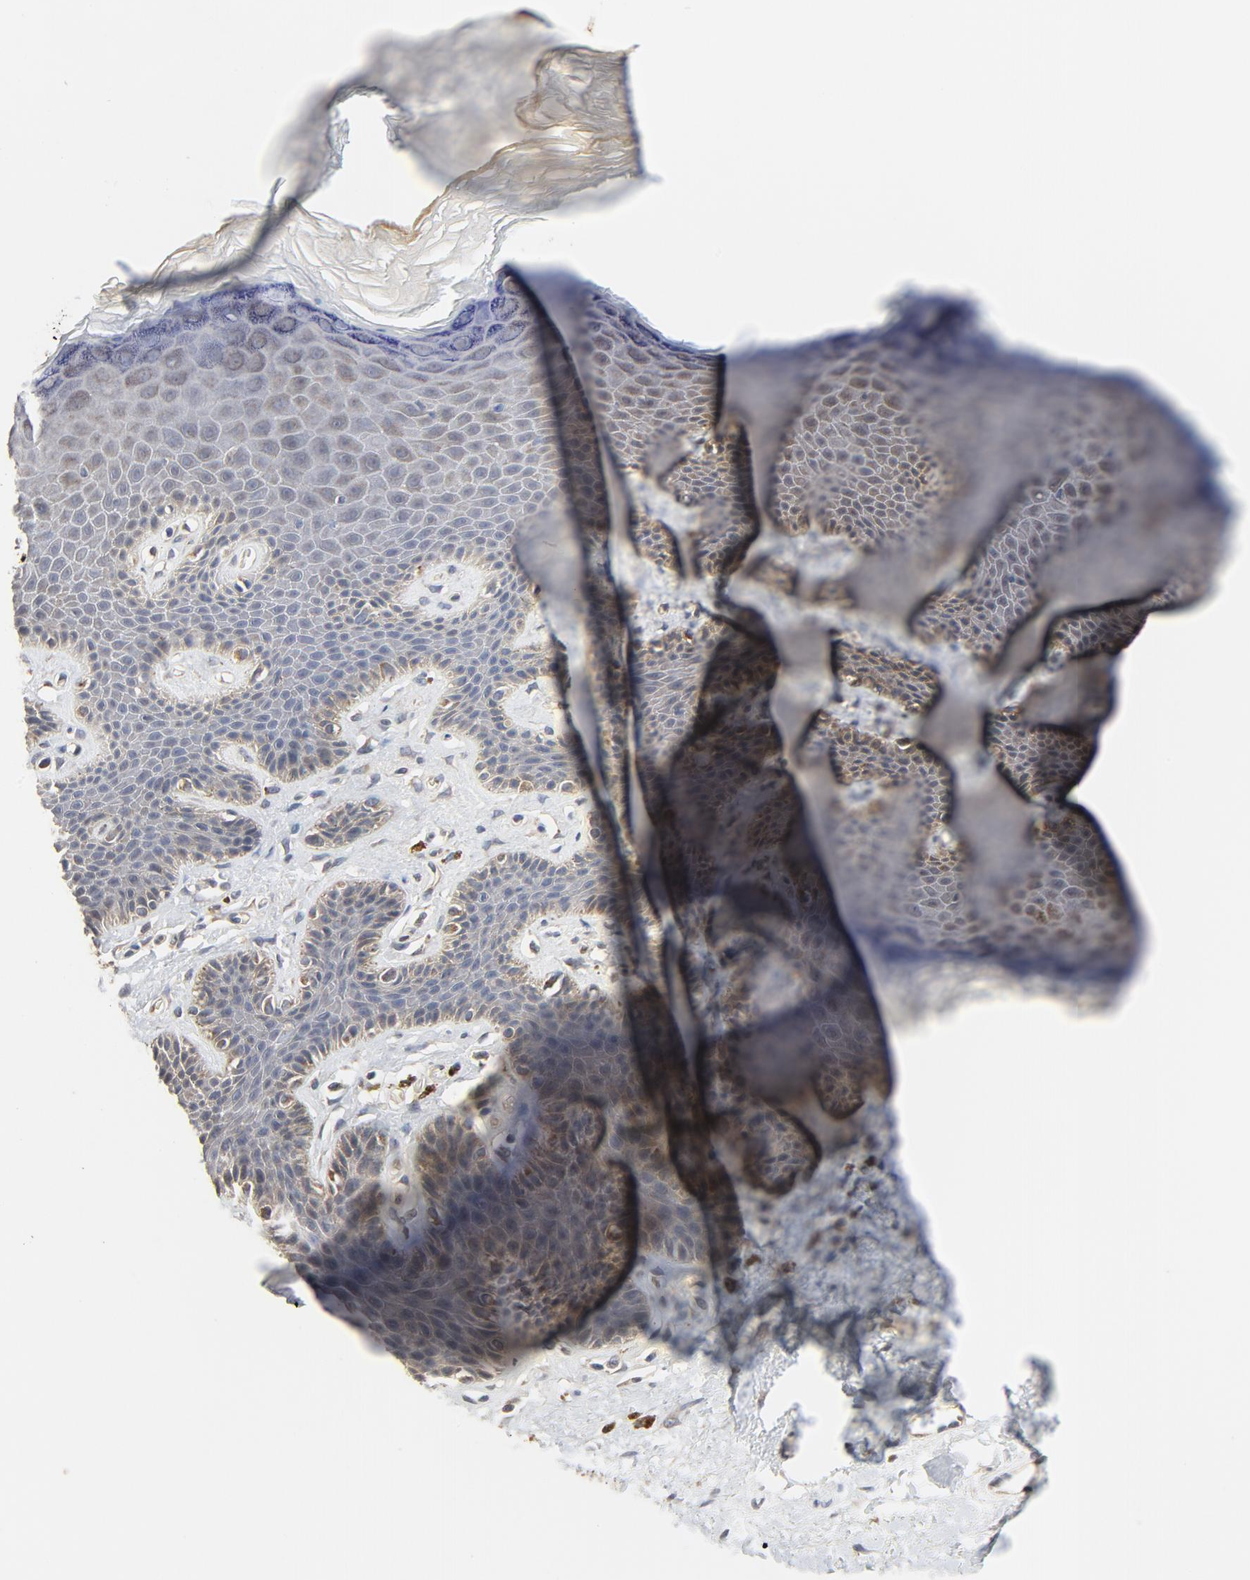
{"staining": {"intensity": "moderate", "quantity": "<25%", "location": "cytoplasmic/membranous"}, "tissue": "skin", "cell_type": "Epidermal cells", "image_type": "normal", "snomed": [{"axis": "morphology", "description": "Normal tissue, NOS"}, {"axis": "topography", "description": "Anal"}], "caption": "IHC micrograph of normal skin stained for a protein (brown), which shows low levels of moderate cytoplasmic/membranous positivity in about <25% of epidermal cells.", "gene": "C14orf119", "patient": {"sex": "female", "age": 46}}